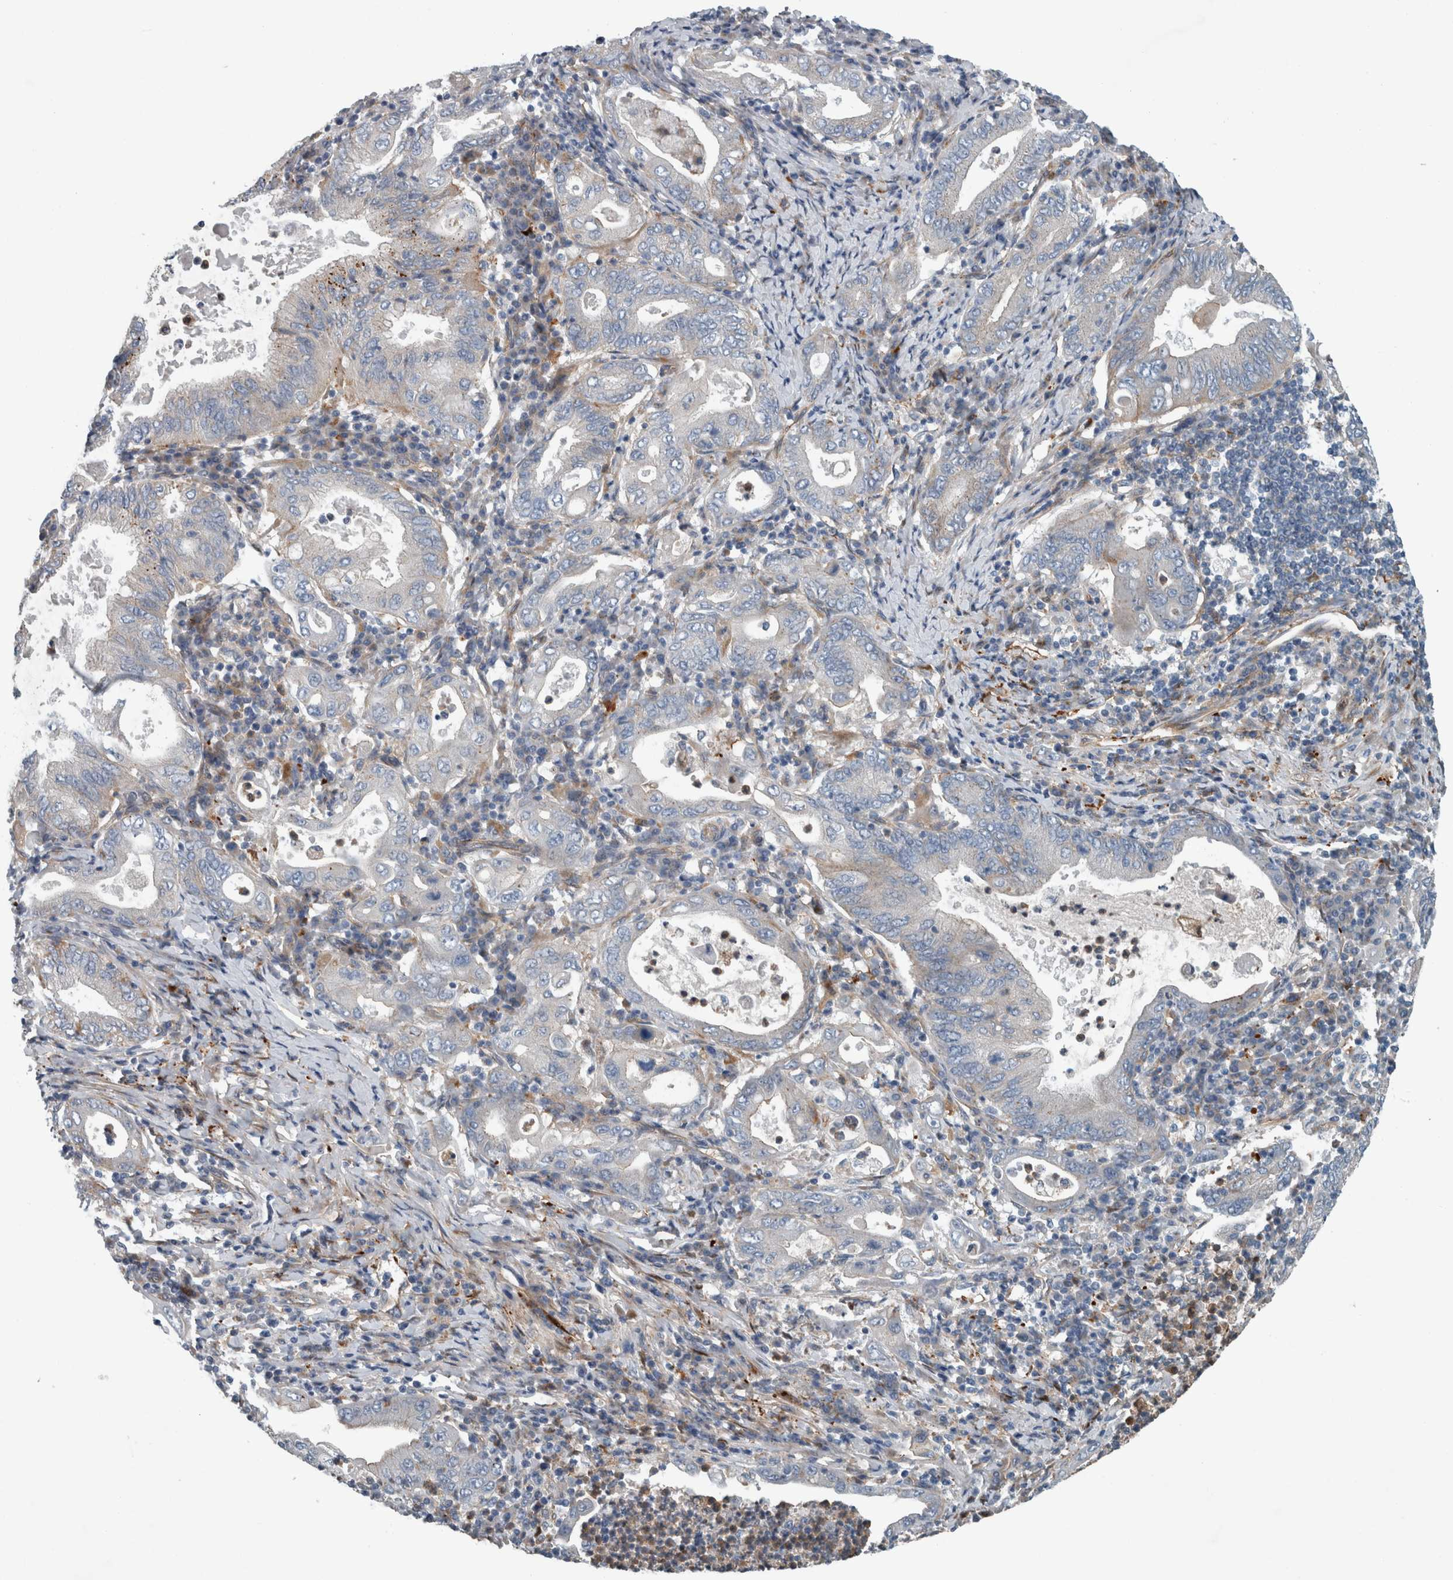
{"staining": {"intensity": "negative", "quantity": "none", "location": "none"}, "tissue": "stomach cancer", "cell_type": "Tumor cells", "image_type": "cancer", "snomed": [{"axis": "morphology", "description": "Normal tissue, NOS"}, {"axis": "morphology", "description": "Adenocarcinoma, NOS"}, {"axis": "topography", "description": "Esophagus"}, {"axis": "topography", "description": "Stomach, upper"}, {"axis": "topography", "description": "Peripheral nerve tissue"}], "caption": "The micrograph exhibits no staining of tumor cells in stomach adenocarcinoma. The staining is performed using DAB brown chromogen with nuclei counter-stained in using hematoxylin.", "gene": "GLT8D2", "patient": {"sex": "male", "age": 62}}